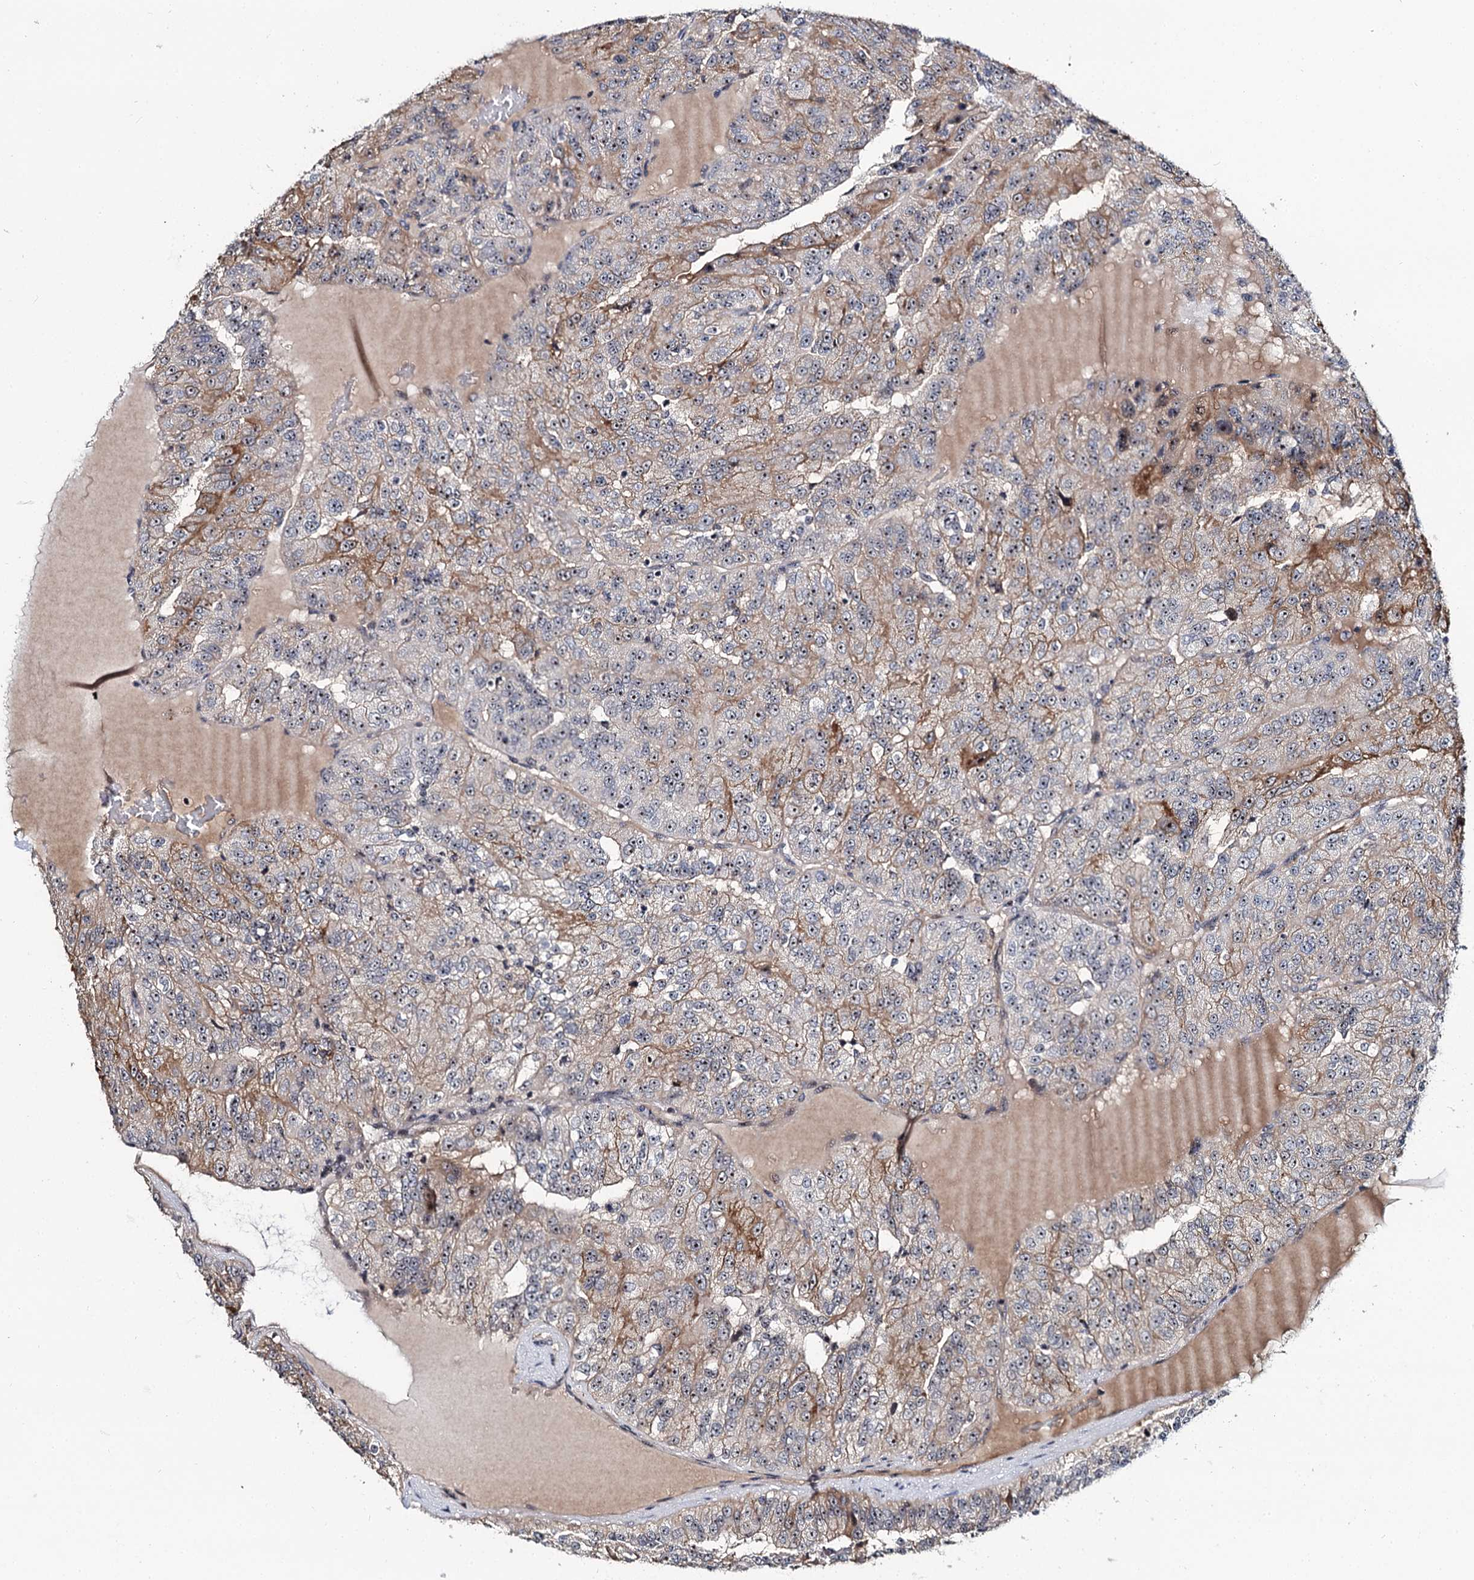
{"staining": {"intensity": "moderate", "quantity": "25%-75%", "location": "cytoplasmic/membranous,nuclear"}, "tissue": "renal cancer", "cell_type": "Tumor cells", "image_type": "cancer", "snomed": [{"axis": "morphology", "description": "Adenocarcinoma, NOS"}, {"axis": "topography", "description": "Kidney"}], "caption": "A medium amount of moderate cytoplasmic/membranous and nuclear positivity is appreciated in approximately 25%-75% of tumor cells in adenocarcinoma (renal) tissue.", "gene": "SUPT20H", "patient": {"sex": "female", "age": 63}}